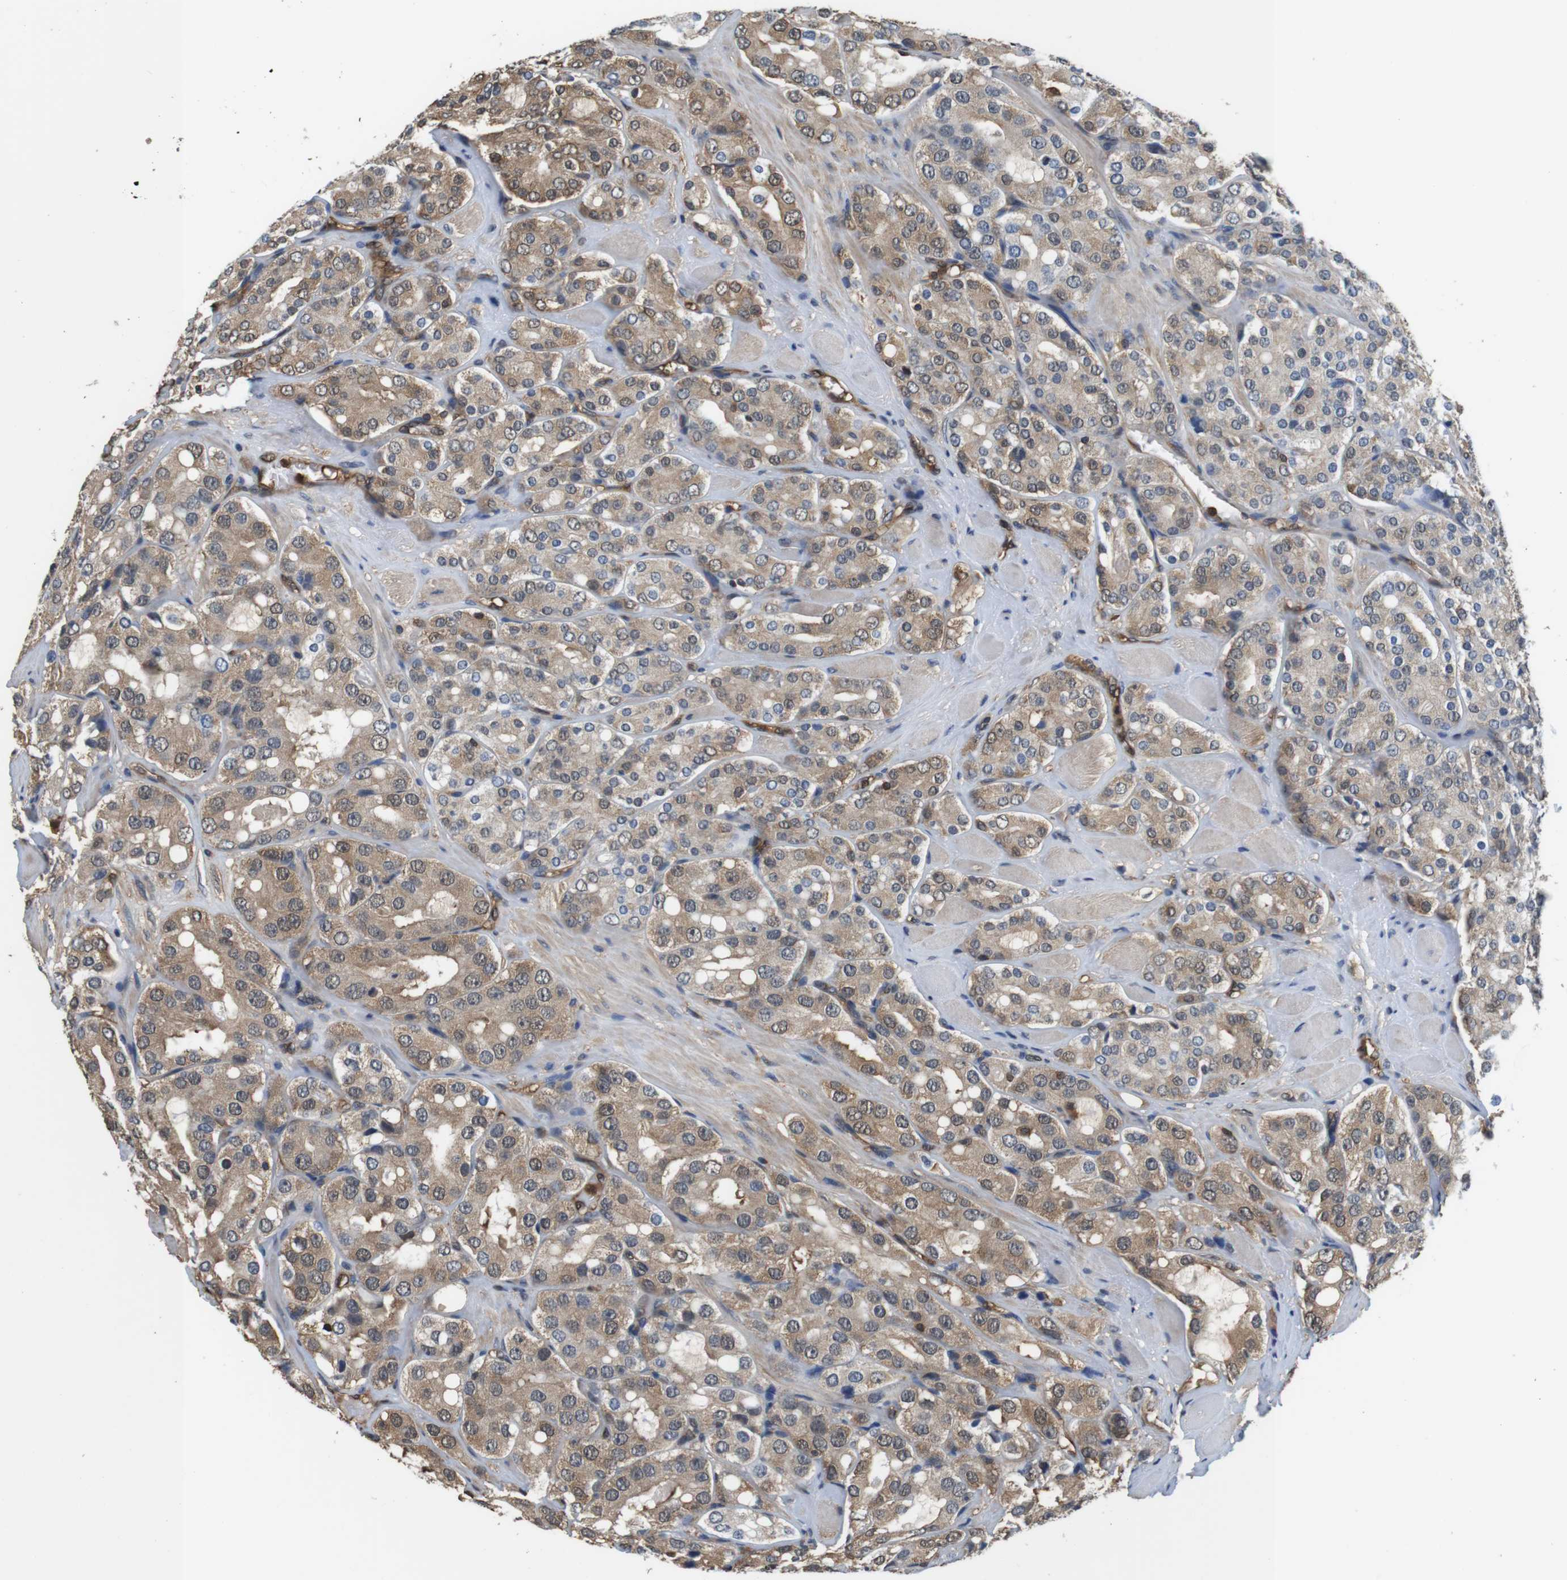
{"staining": {"intensity": "moderate", "quantity": ">75%", "location": "cytoplasmic/membranous,nuclear"}, "tissue": "prostate cancer", "cell_type": "Tumor cells", "image_type": "cancer", "snomed": [{"axis": "morphology", "description": "Adenocarcinoma, High grade"}, {"axis": "topography", "description": "Prostate"}], "caption": "A photomicrograph of high-grade adenocarcinoma (prostate) stained for a protein shows moderate cytoplasmic/membranous and nuclear brown staining in tumor cells.", "gene": "LDHA", "patient": {"sex": "male", "age": 65}}